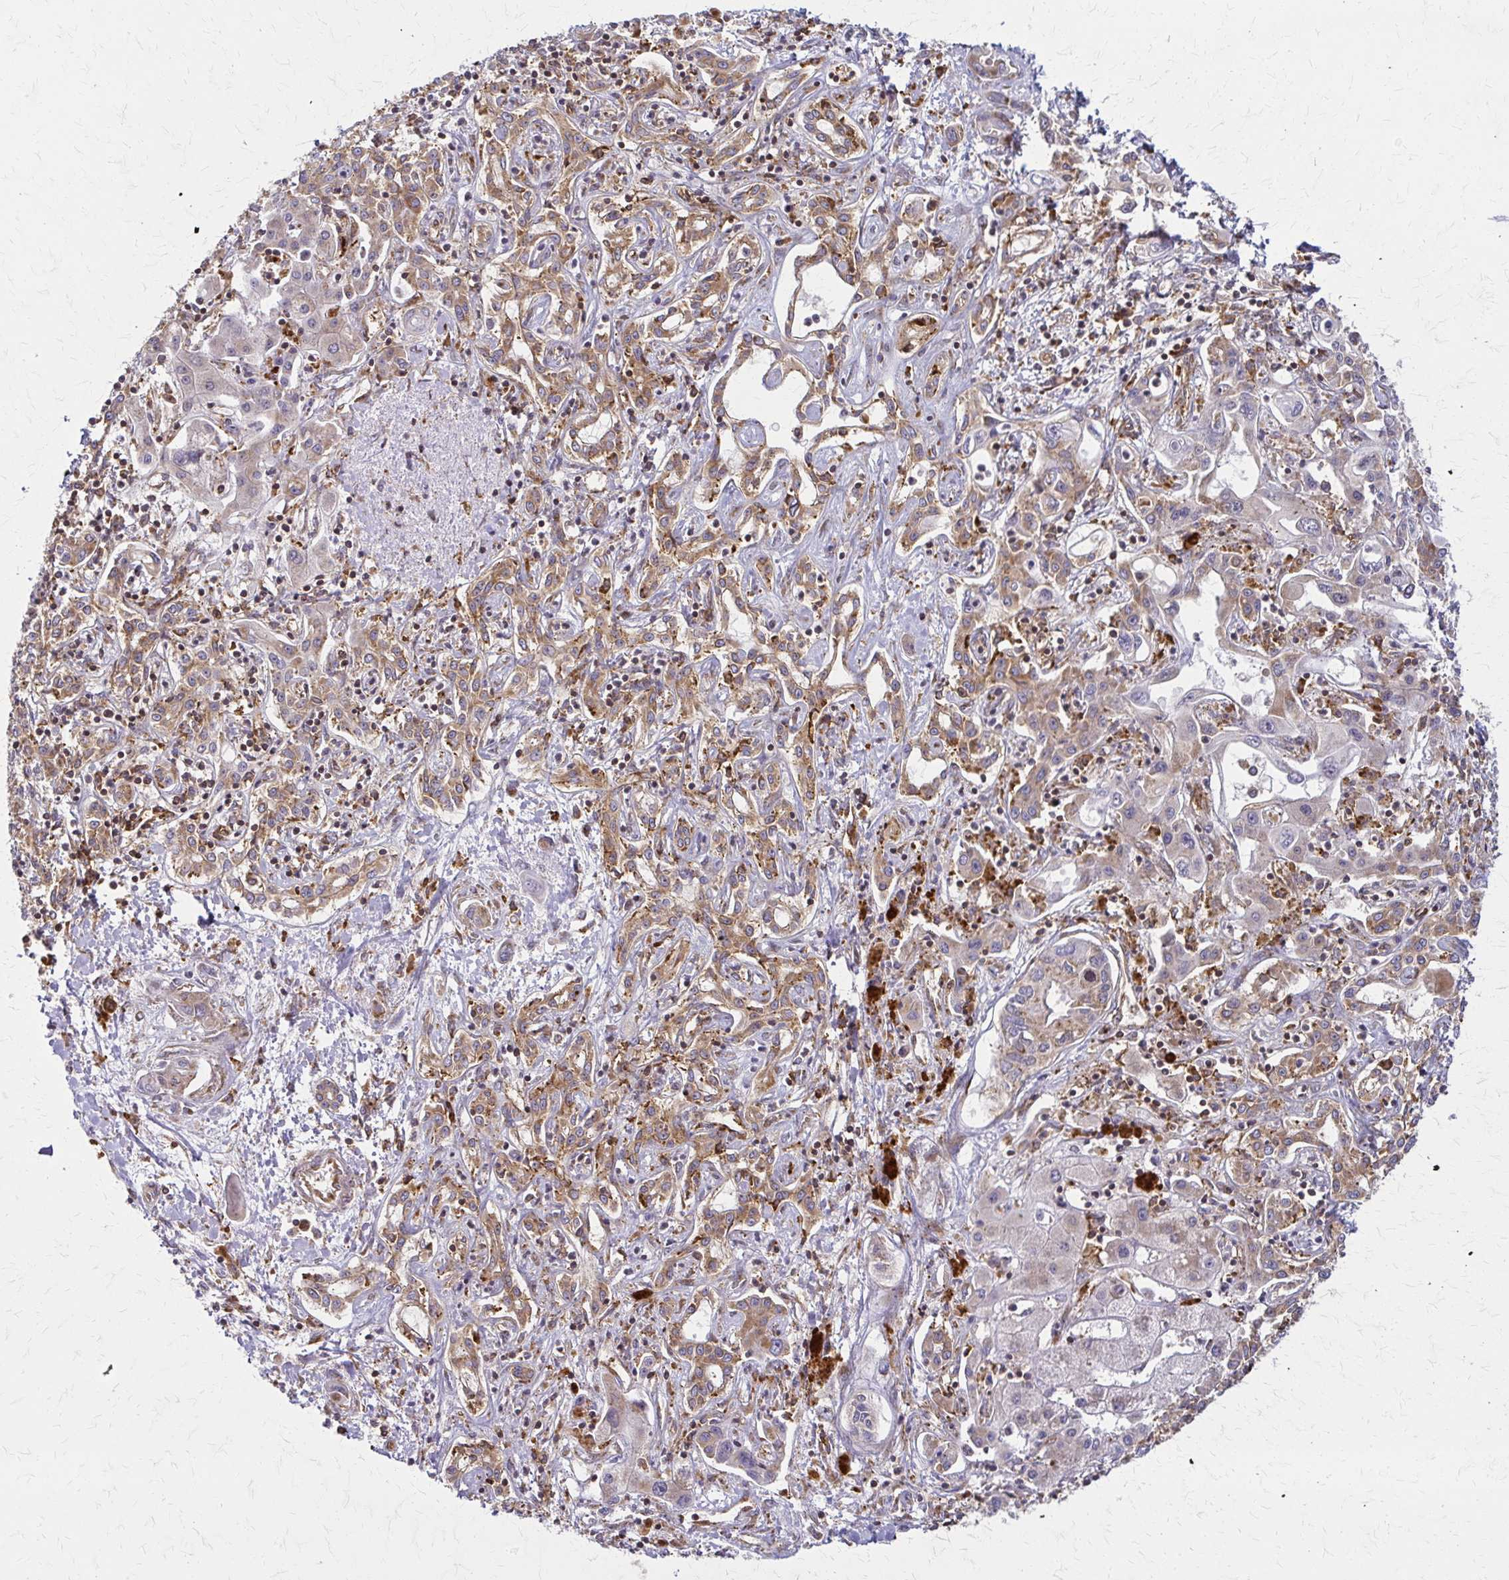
{"staining": {"intensity": "moderate", "quantity": ">75%", "location": "cytoplasmic/membranous"}, "tissue": "liver cancer", "cell_type": "Tumor cells", "image_type": "cancer", "snomed": [{"axis": "morphology", "description": "Cholangiocarcinoma"}, {"axis": "topography", "description": "Liver"}], "caption": "This image displays IHC staining of liver cholangiocarcinoma, with medium moderate cytoplasmic/membranous staining in approximately >75% of tumor cells.", "gene": "WASF2", "patient": {"sex": "female", "age": 64}}